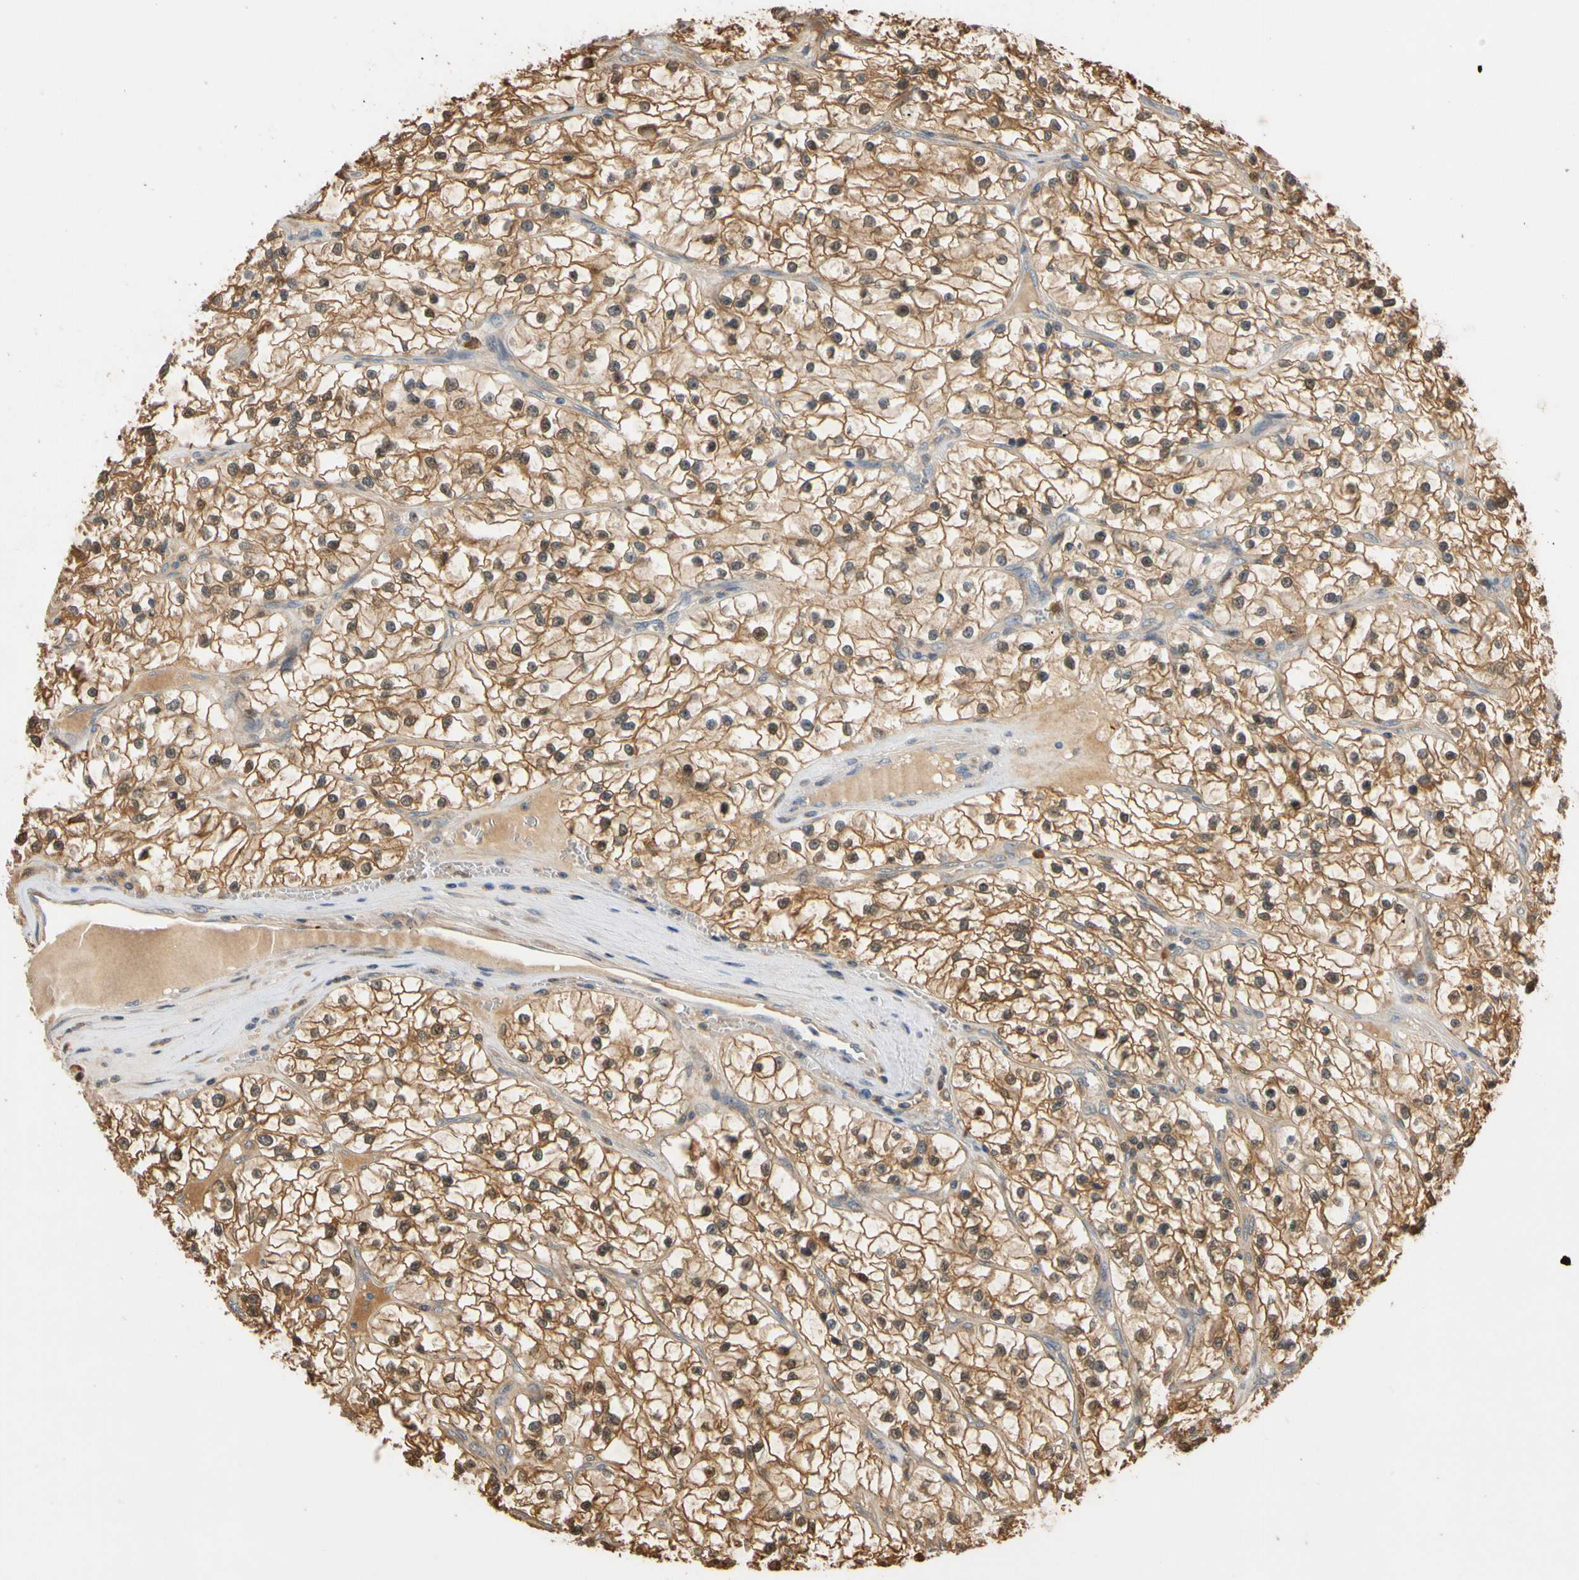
{"staining": {"intensity": "moderate", "quantity": ">75%", "location": "cytoplasmic/membranous"}, "tissue": "renal cancer", "cell_type": "Tumor cells", "image_type": "cancer", "snomed": [{"axis": "morphology", "description": "Adenocarcinoma, NOS"}, {"axis": "topography", "description": "Kidney"}], "caption": "The histopathology image demonstrates immunohistochemical staining of renal cancer (adenocarcinoma). There is moderate cytoplasmic/membranous staining is appreciated in about >75% of tumor cells.", "gene": "GPSM2", "patient": {"sex": "female", "age": 57}}